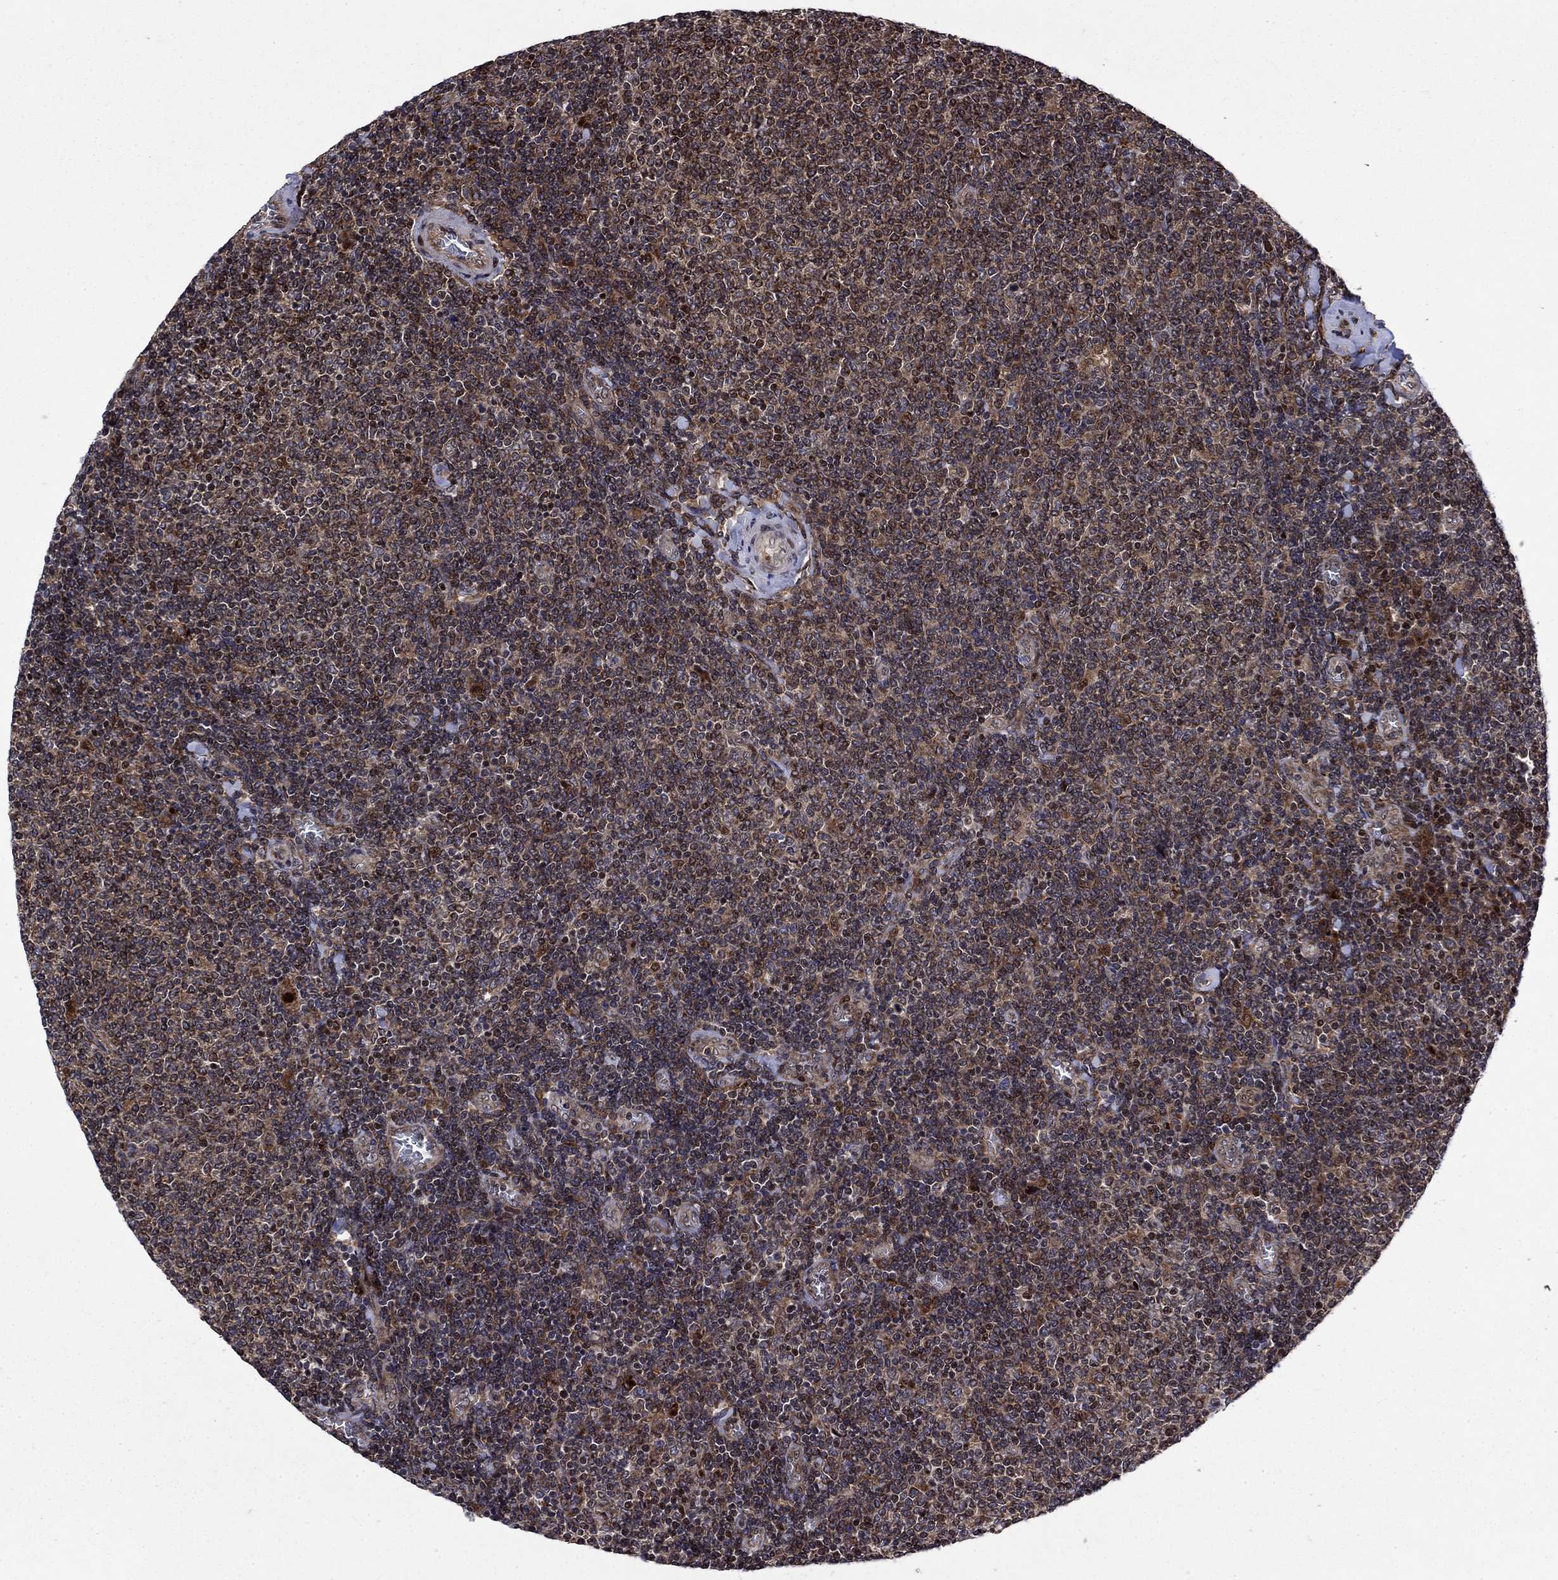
{"staining": {"intensity": "moderate", "quantity": "25%-75%", "location": "cytoplasmic/membranous"}, "tissue": "lymphoma", "cell_type": "Tumor cells", "image_type": "cancer", "snomed": [{"axis": "morphology", "description": "Malignant lymphoma, non-Hodgkin's type, Low grade"}, {"axis": "topography", "description": "Lymph node"}], "caption": "Human low-grade malignant lymphoma, non-Hodgkin's type stained for a protein (brown) demonstrates moderate cytoplasmic/membranous positive expression in approximately 25%-75% of tumor cells.", "gene": "AGTPBP1", "patient": {"sex": "male", "age": 52}}